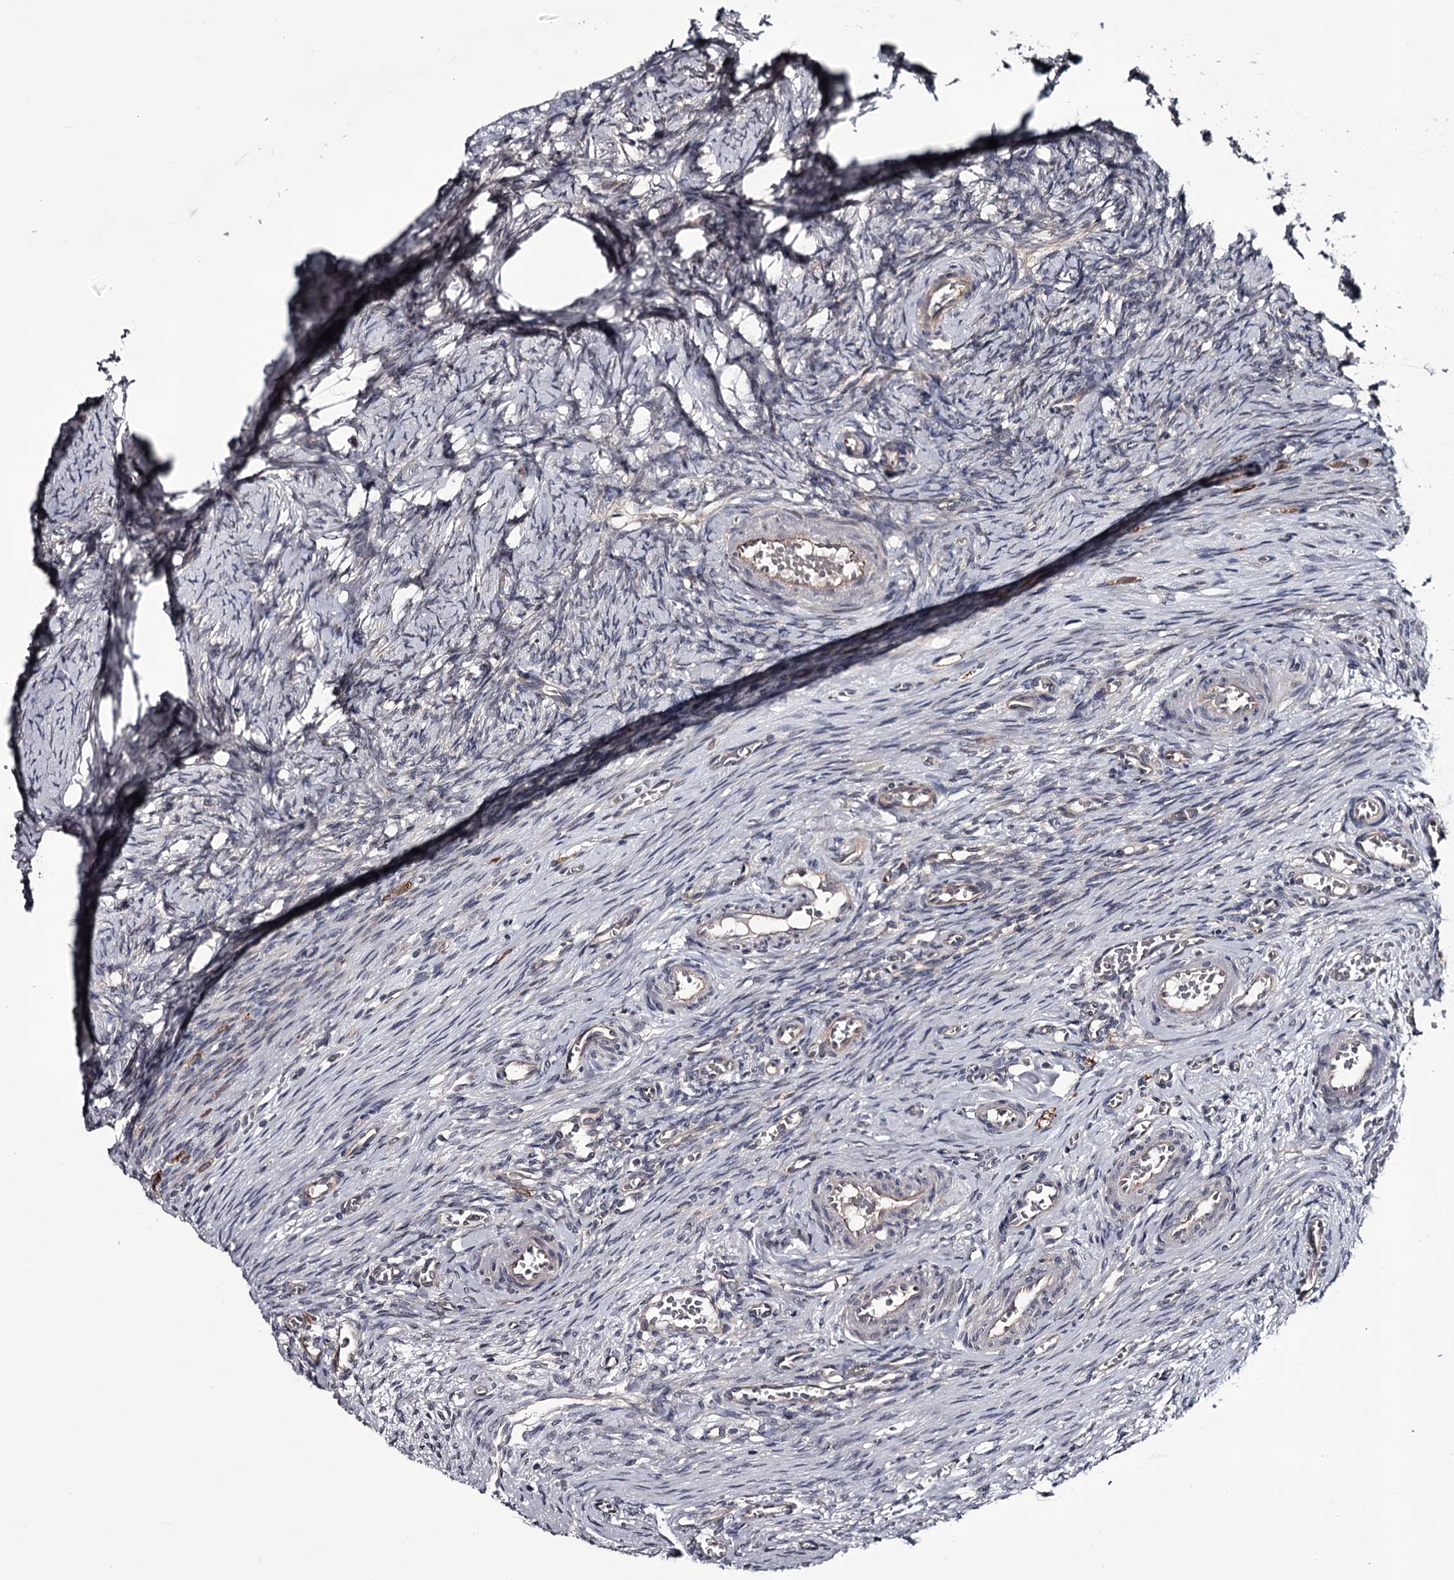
{"staining": {"intensity": "negative", "quantity": "none", "location": "none"}, "tissue": "ovary", "cell_type": "Ovarian stroma cells", "image_type": "normal", "snomed": [{"axis": "morphology", "description": "Adenocarcinoma, NOS"}, {"axis": "topography", "description": "Endometrium"}], "caption": "DAB (3,3'-diaminobenzidine) immunohistochemical staining of unremarkable human ovary displays no significant staining in ovarian stroma cells. (DAB IHC, high magnification).", "gene": "DAO", "patient": {"sex": "female", "age": 32}}